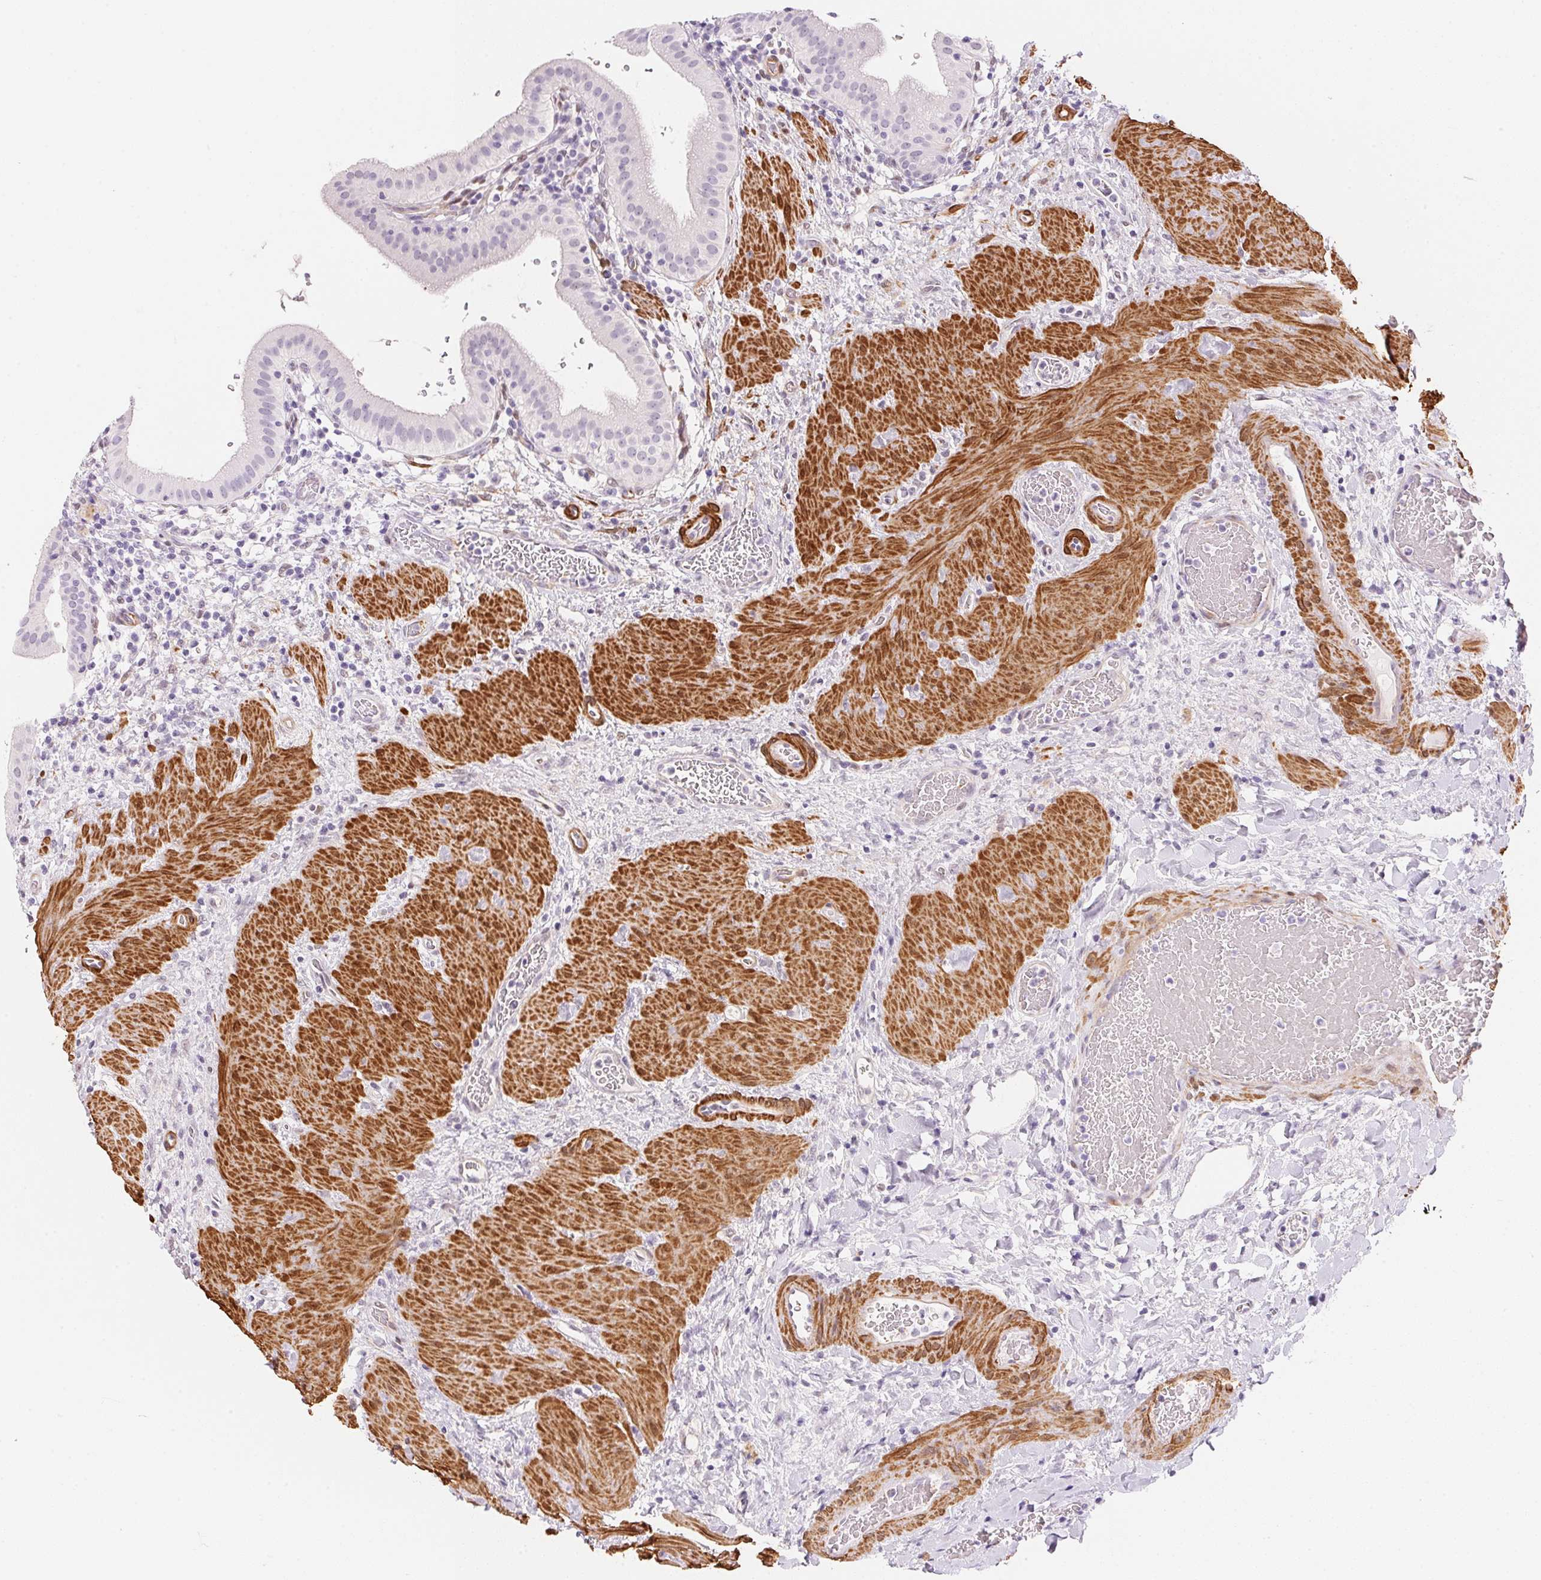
{"staining": {"intensity": "negative", "quantity": "none", "location": "none"}, "tissue": "gallbladder", "cell_type": "Glandular cells", "image_type": "normal", "snomed": [{"axis": "morphology", "description": "Normal tissue, NOS"}, {"axis": "topography", "description": "Gallbladder"}], "caption": "DAB (3,3'-diaminobenzidine) immunohistochemical staining of unremarkable human gallbladder displays no significant expression in glandular cells. (IHC, brightfield microscopy, high magnification).", "gene": "SMTN", "patient": {"sex": "male", "age": 26}}